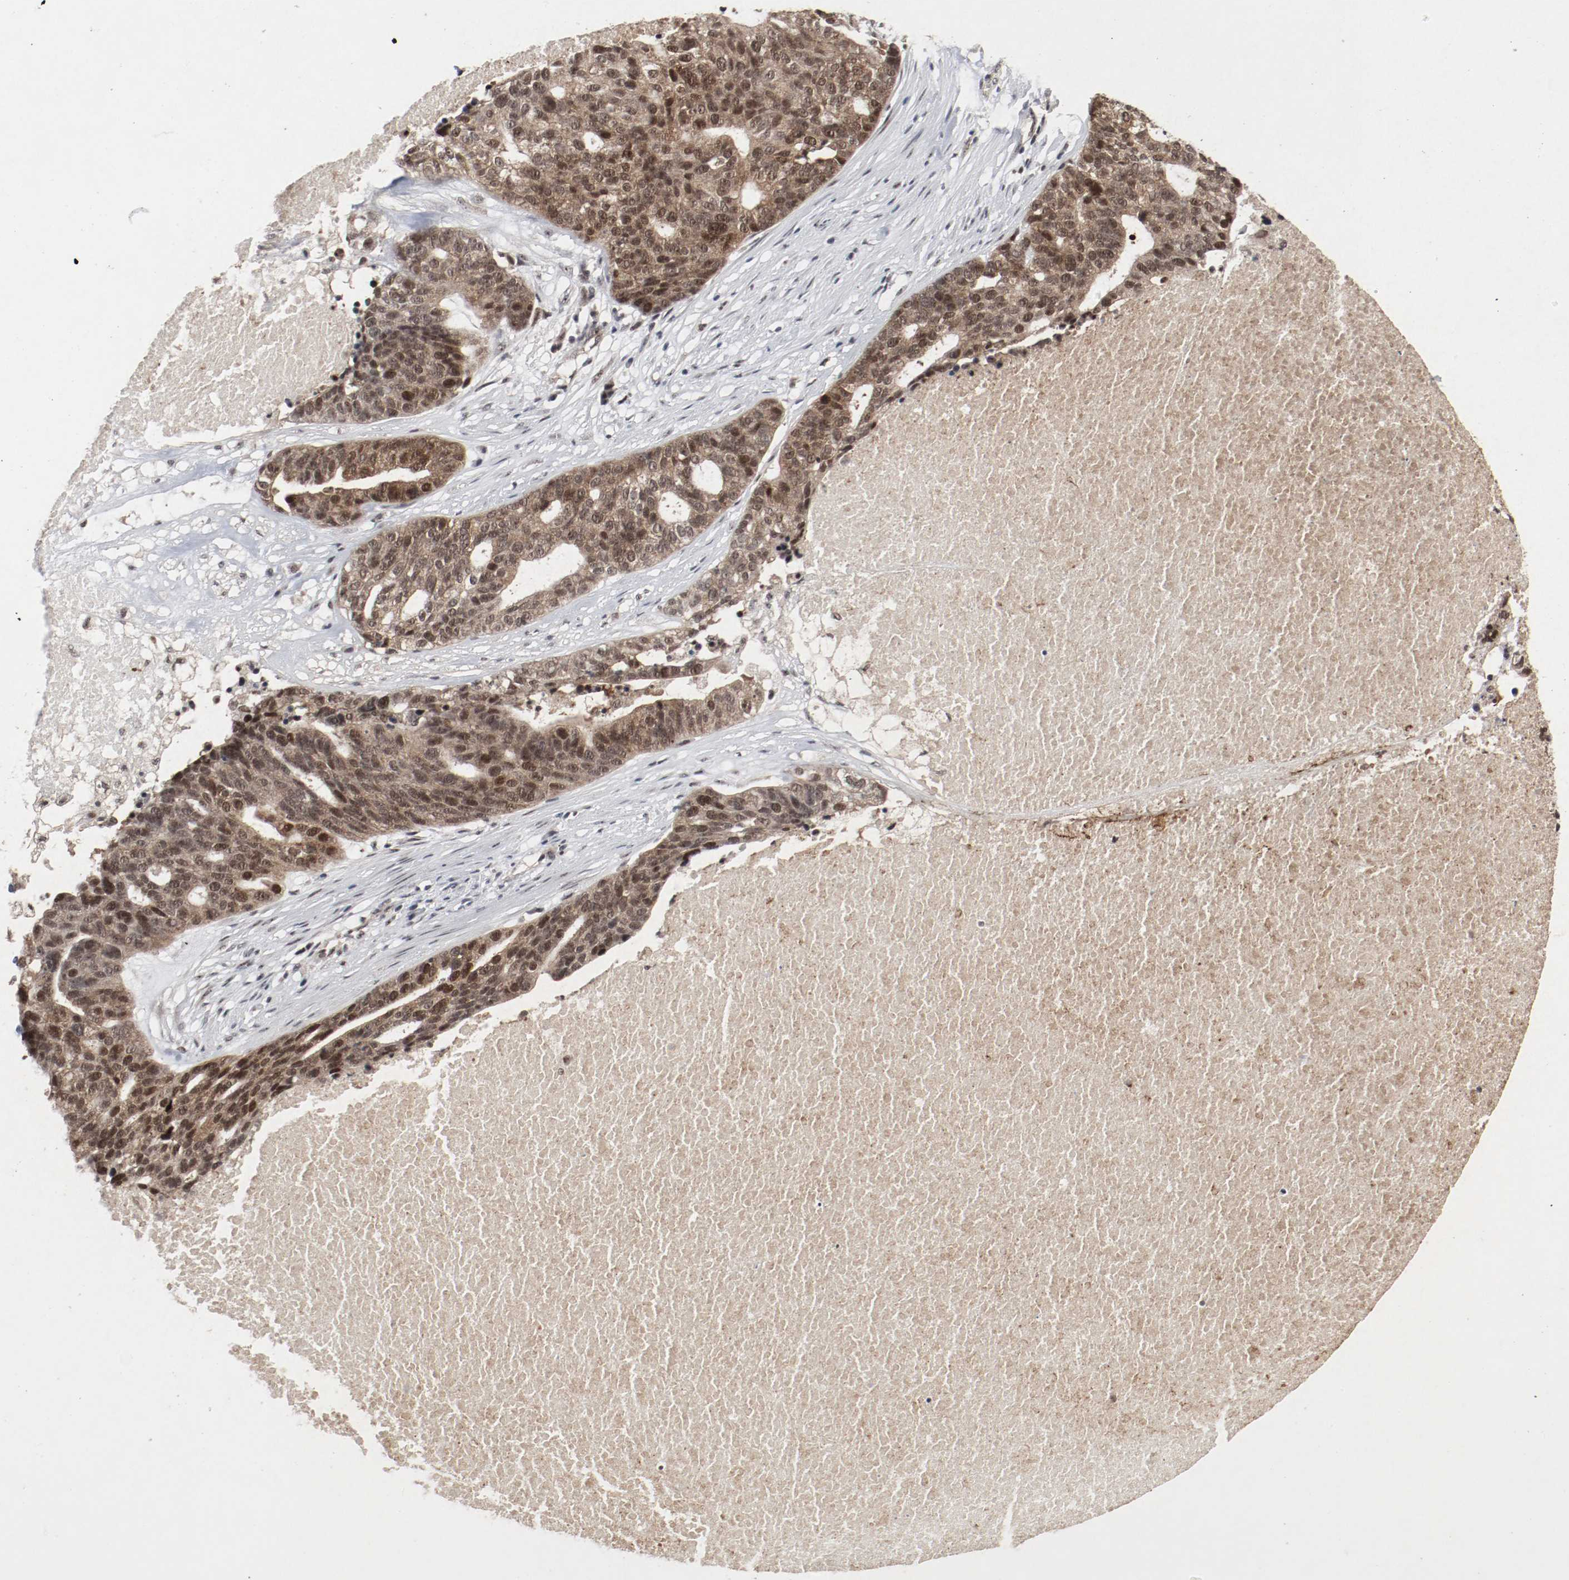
{"staining": {"intensity": "moderate", "quantity": ">75%", "location": "cytoplasmic/membranous,nuclear"}, "tissue": "ovarian cancer", "cell_type": "Tumor cells", "image_type": "cancer", "snomed": [{"axis": "morphology", "description": "Cystadenocarcinoma, serous, NOS"}, {"axis": "topography", "description": "Ovary"}], "caption": "Moderate cytoplasmic/membranous and nuclear staining for a protein is seen in about >75% of tumor cells of ovarian cancer using immunohistochemistry (IHC).", "gene": "CSNK2B", "patient": {"sex": "female", "age": 59}}